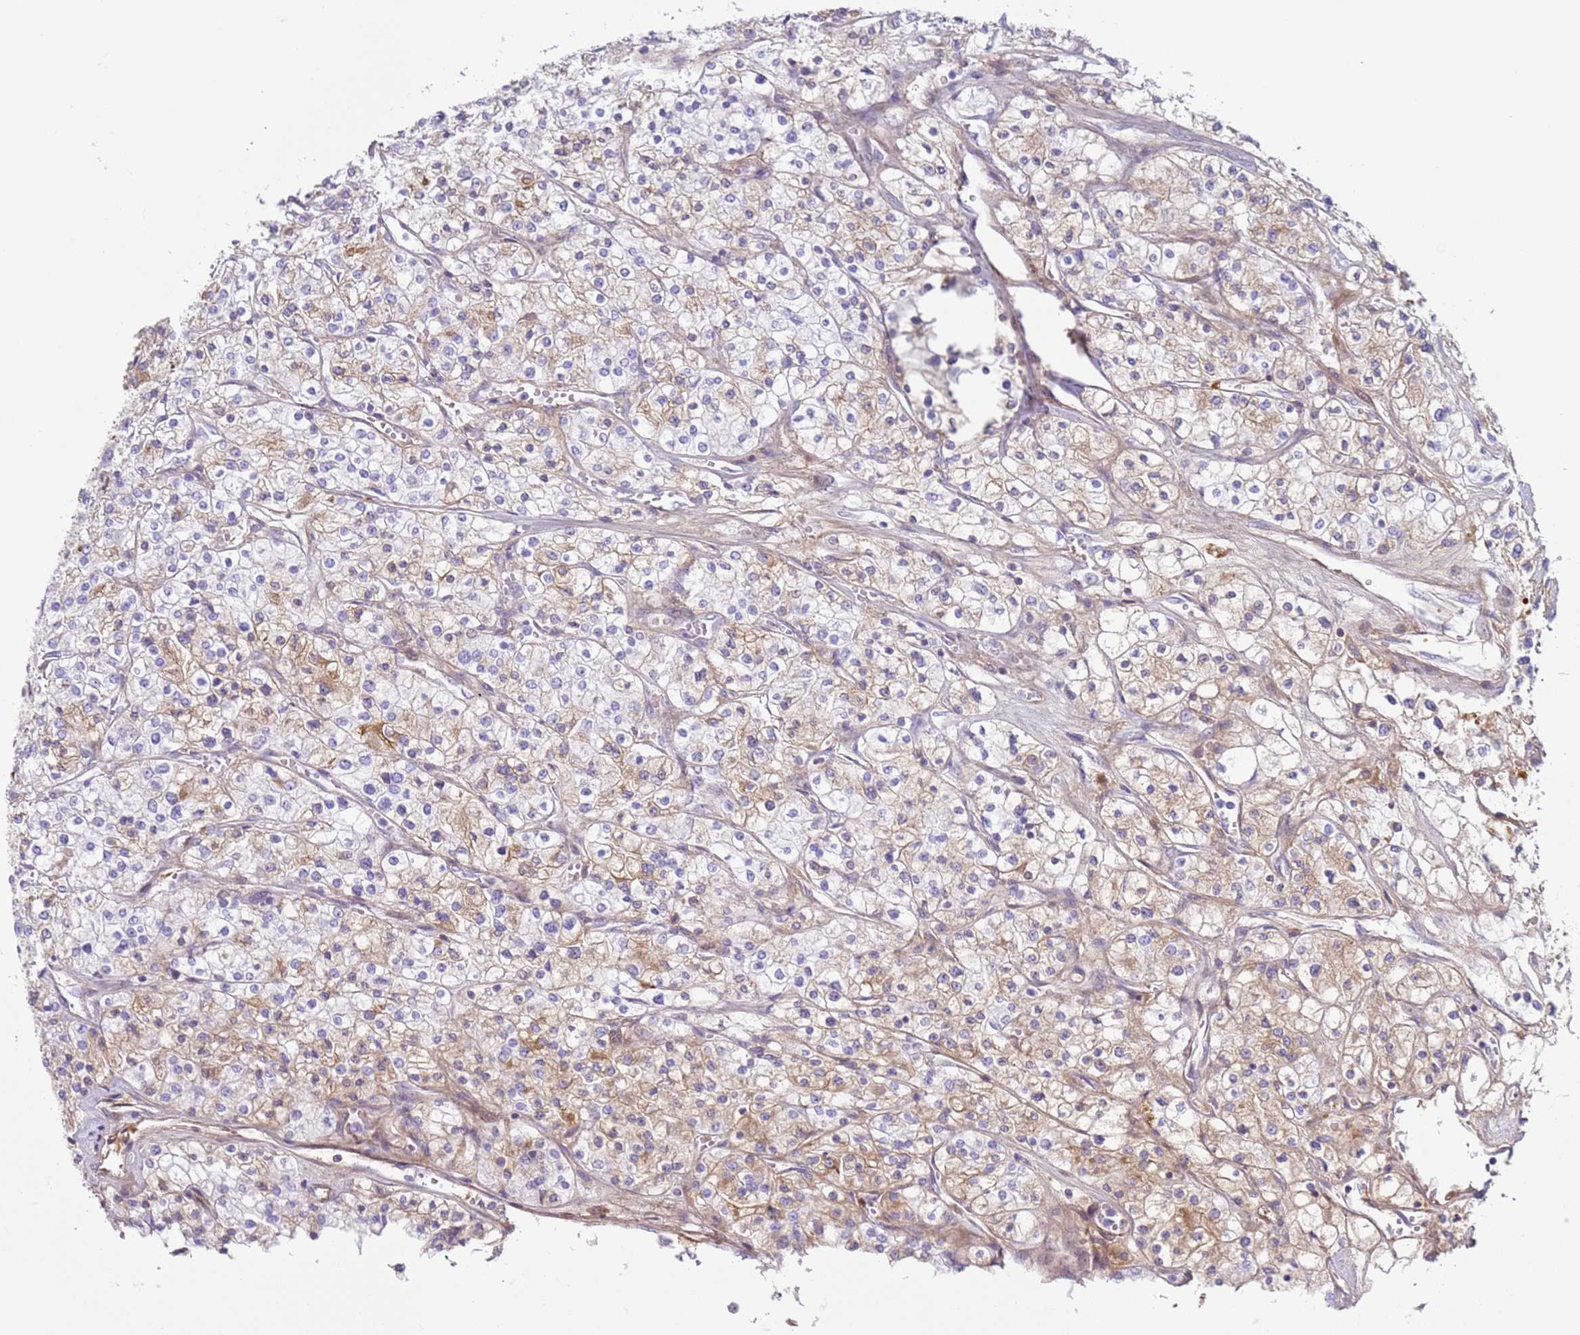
{"staining": {"intensity": "weak", "quantity": "<25%", "location": "cytoplasmic/membranous"}, "tissue": "renal cancer", "cell_type": "Tumor cells", "image_type": "cancer", "snomed": [{"axis": "morphology", "description": "Adenocarcinoma, NOS"}, {"axis": "topography", "description": "Kidney"}], "caption": "This is a image of immunohistochemistry staining of renal cancer (adenocarcinoma), which shows no expression in tumor cells.", "gene": "NPAP1", "patient": {"sex": "male", "age": 80}}